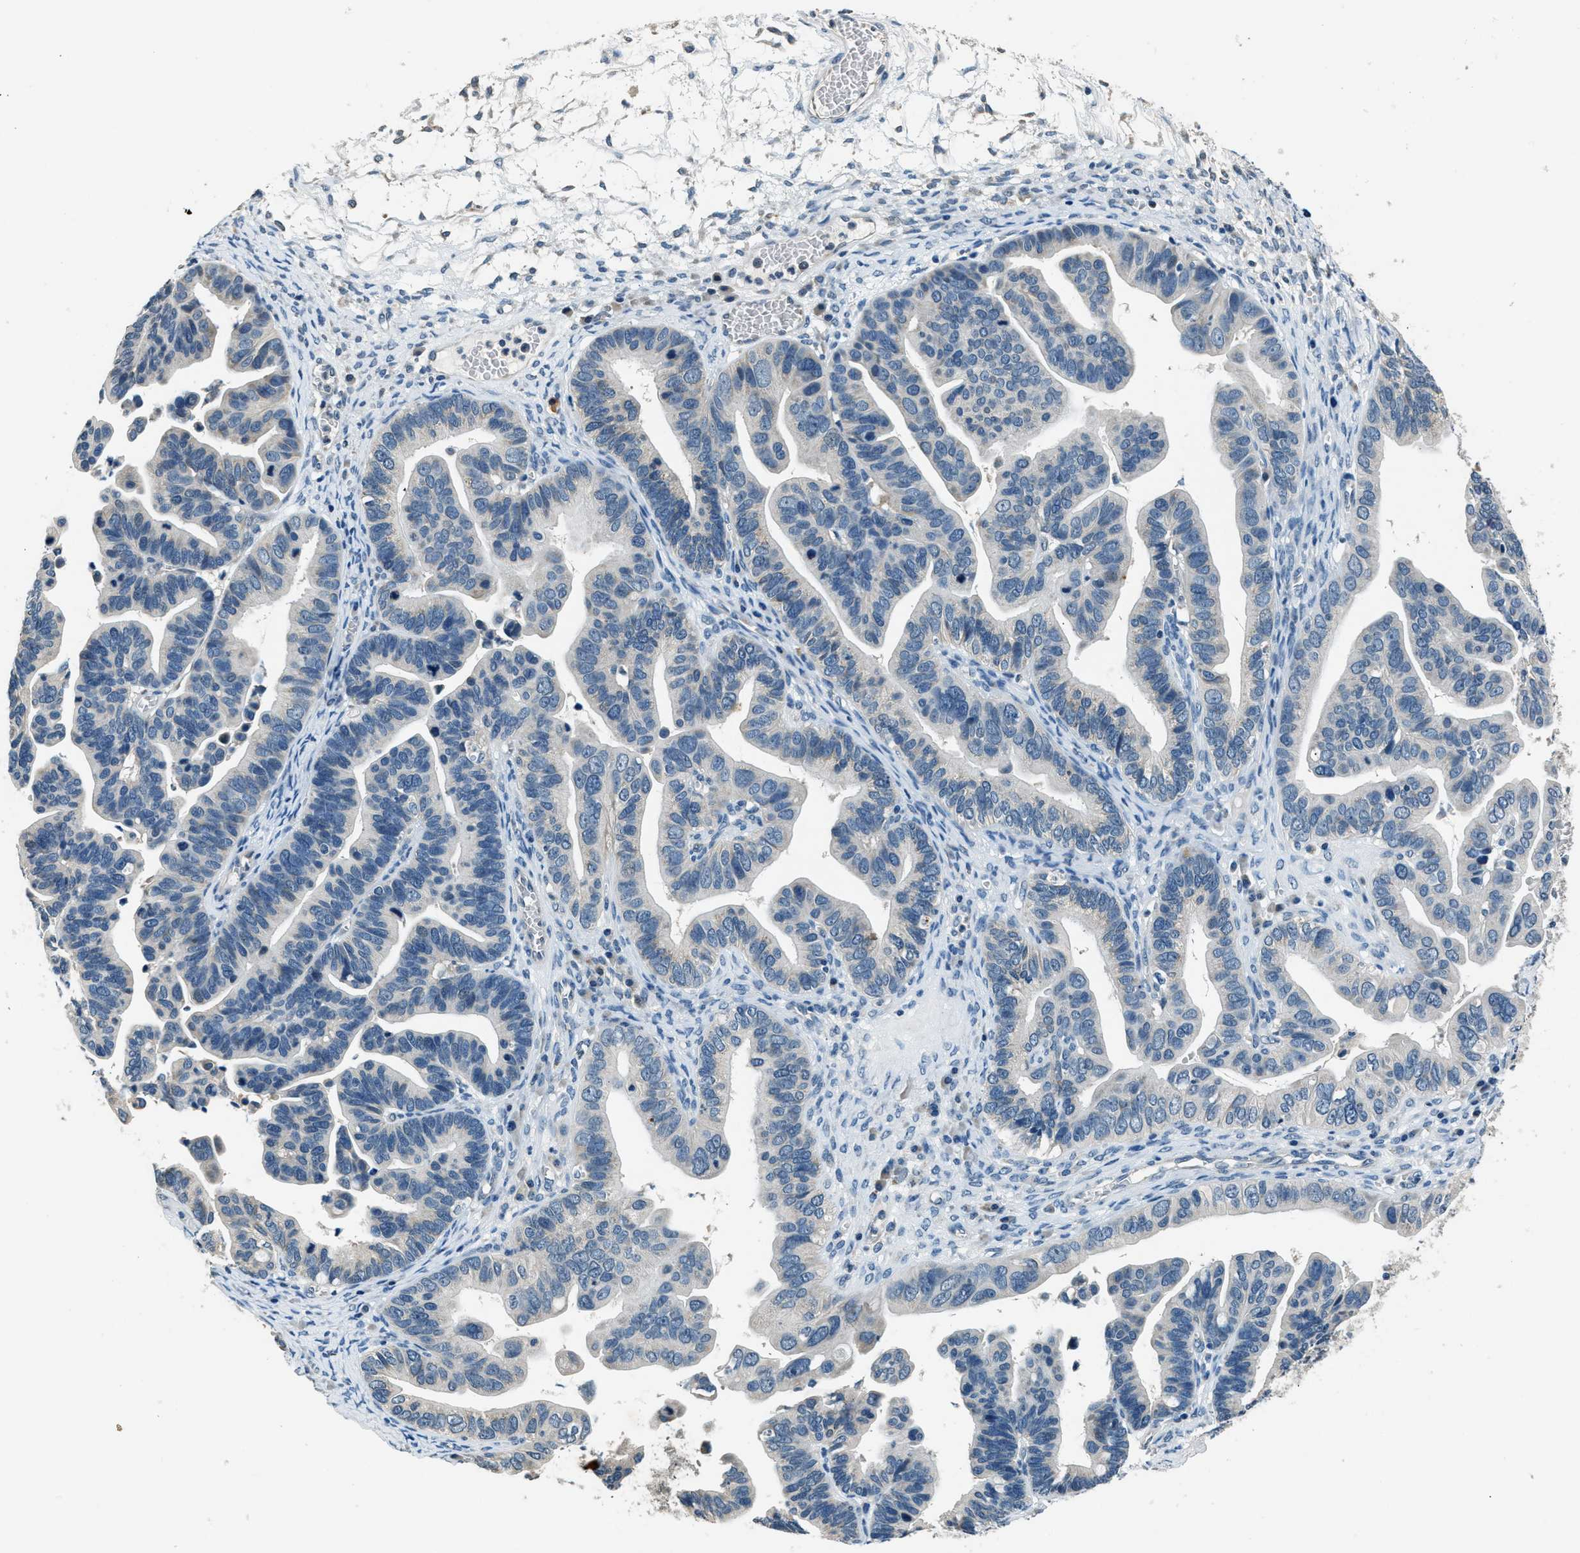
{"staining": {"intensity": "negative", "quantity": "none", "location": "none"}, "tissue": "ovarian cancer", "cell_type": "Tumor cells", "image_type": "cancer", "snomed": [{"axis": "morphology", "description": "Cystadenocarcinoma, serous, NOS"}, {"axis": "topography", "description": "Ovary"}], "caption": "There is no significant staining in tumor cells of ovarian serous cystadenocarcinoma. (DAB (3,3'-diaminobenzidine) immunohistochemistry (IHC) with hematoxylin counter stain).", "gene": "NME8", "patient": {"sex": "female", "age": 56}}